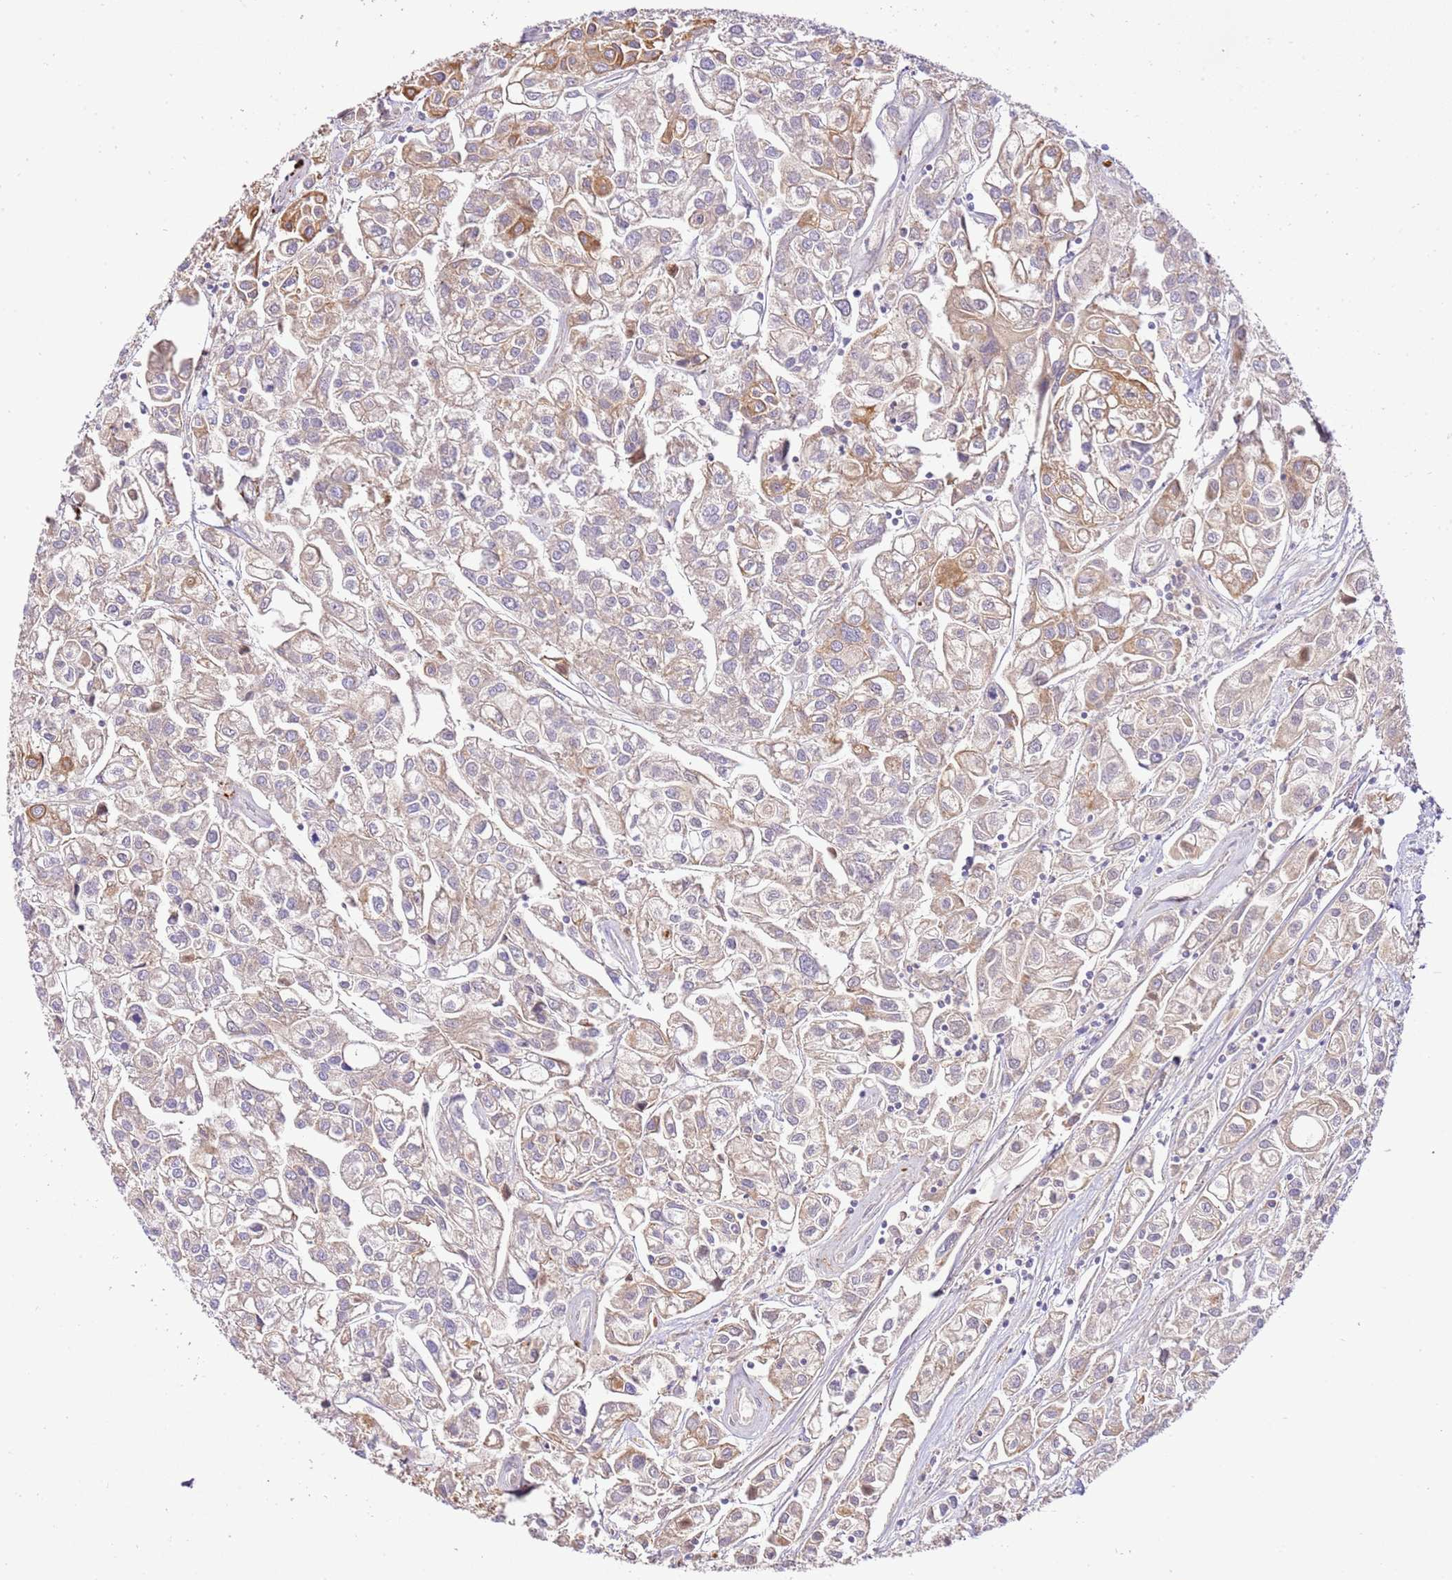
{"staining": {"intensity": "weak", "quantity": "25%-75%", "location": "cytoplasmic/membranous"}, "tissue": "urothelial cancer", "cell_type": "Tumor cells", "image_type": "cancer", "snomed": [{"axis": "morphology", "description": "Urothelial carcinoma, High grade"}, {"axis": "topography", "description": "Urinary bladder"}], "caption": "Immunohistochemical staining of human high-grade urothelial carcinoma reveals weak cytoplasmic/membranous protein positivity in approximately 25%-75% of tumor cells.", "gene": "C8G", "patient": {"sex": "male", "age": 67}}